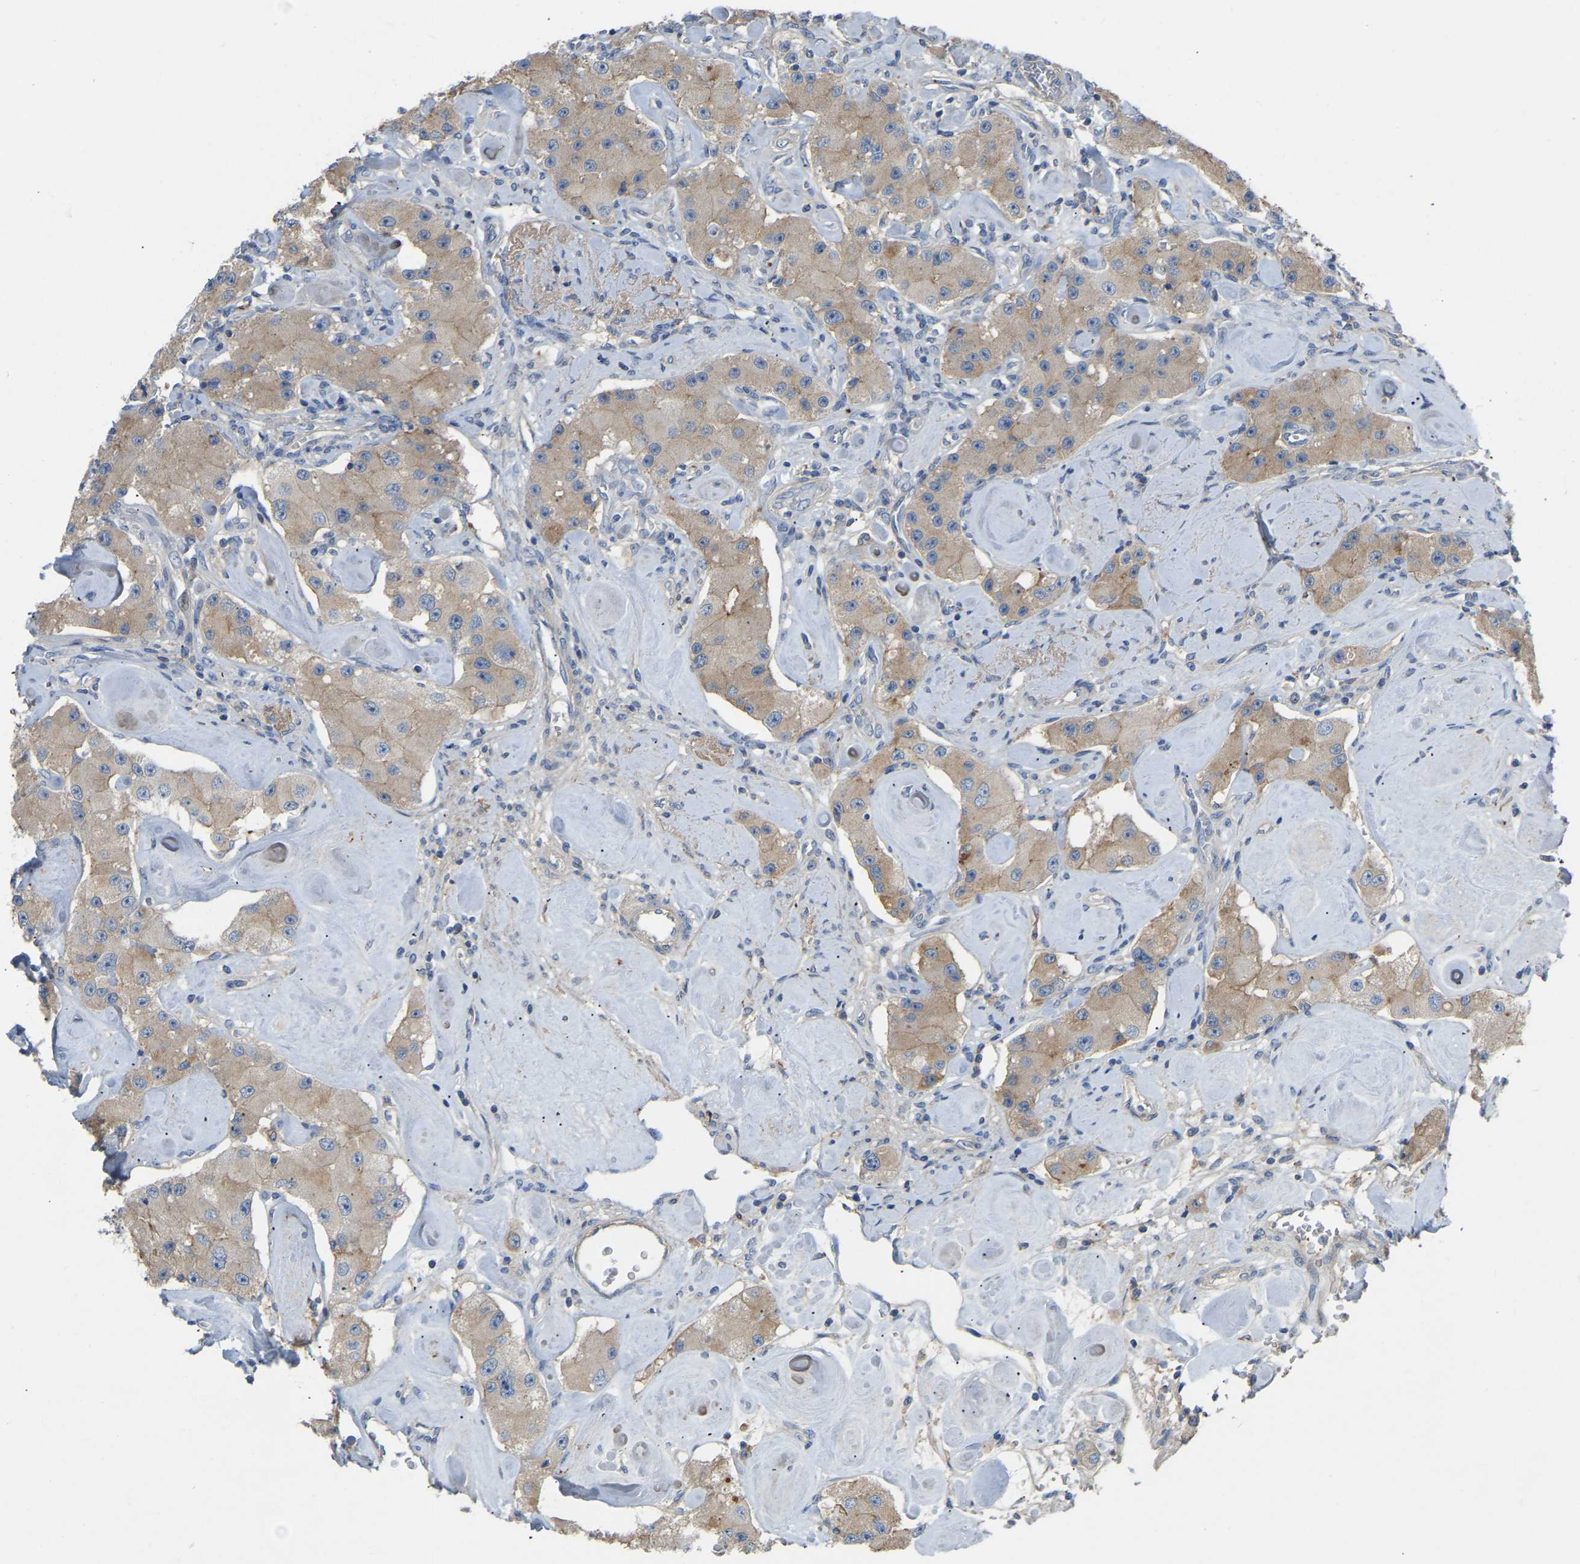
{"staining": {"intensity": "moderate", "quantity": ">75%", "location": "cytoplasmic/membranous"}, "tissue": "carcinoid", "cell_type": "Tumor cells", "image_type": "cancer", "snomed": [{"axis": "morphology", "description": "Carcinoid, malignant, NOS"}, {"axis": "topography", "description": "Pancreas"}], "caption": "Moderate cytoplasmic/membranous protein staining is appreciated in approximately >75% of tumor cells in malignant carcinoid.", "gene": "ZNF449", "patient": {"sex": "male", "age": 41}}